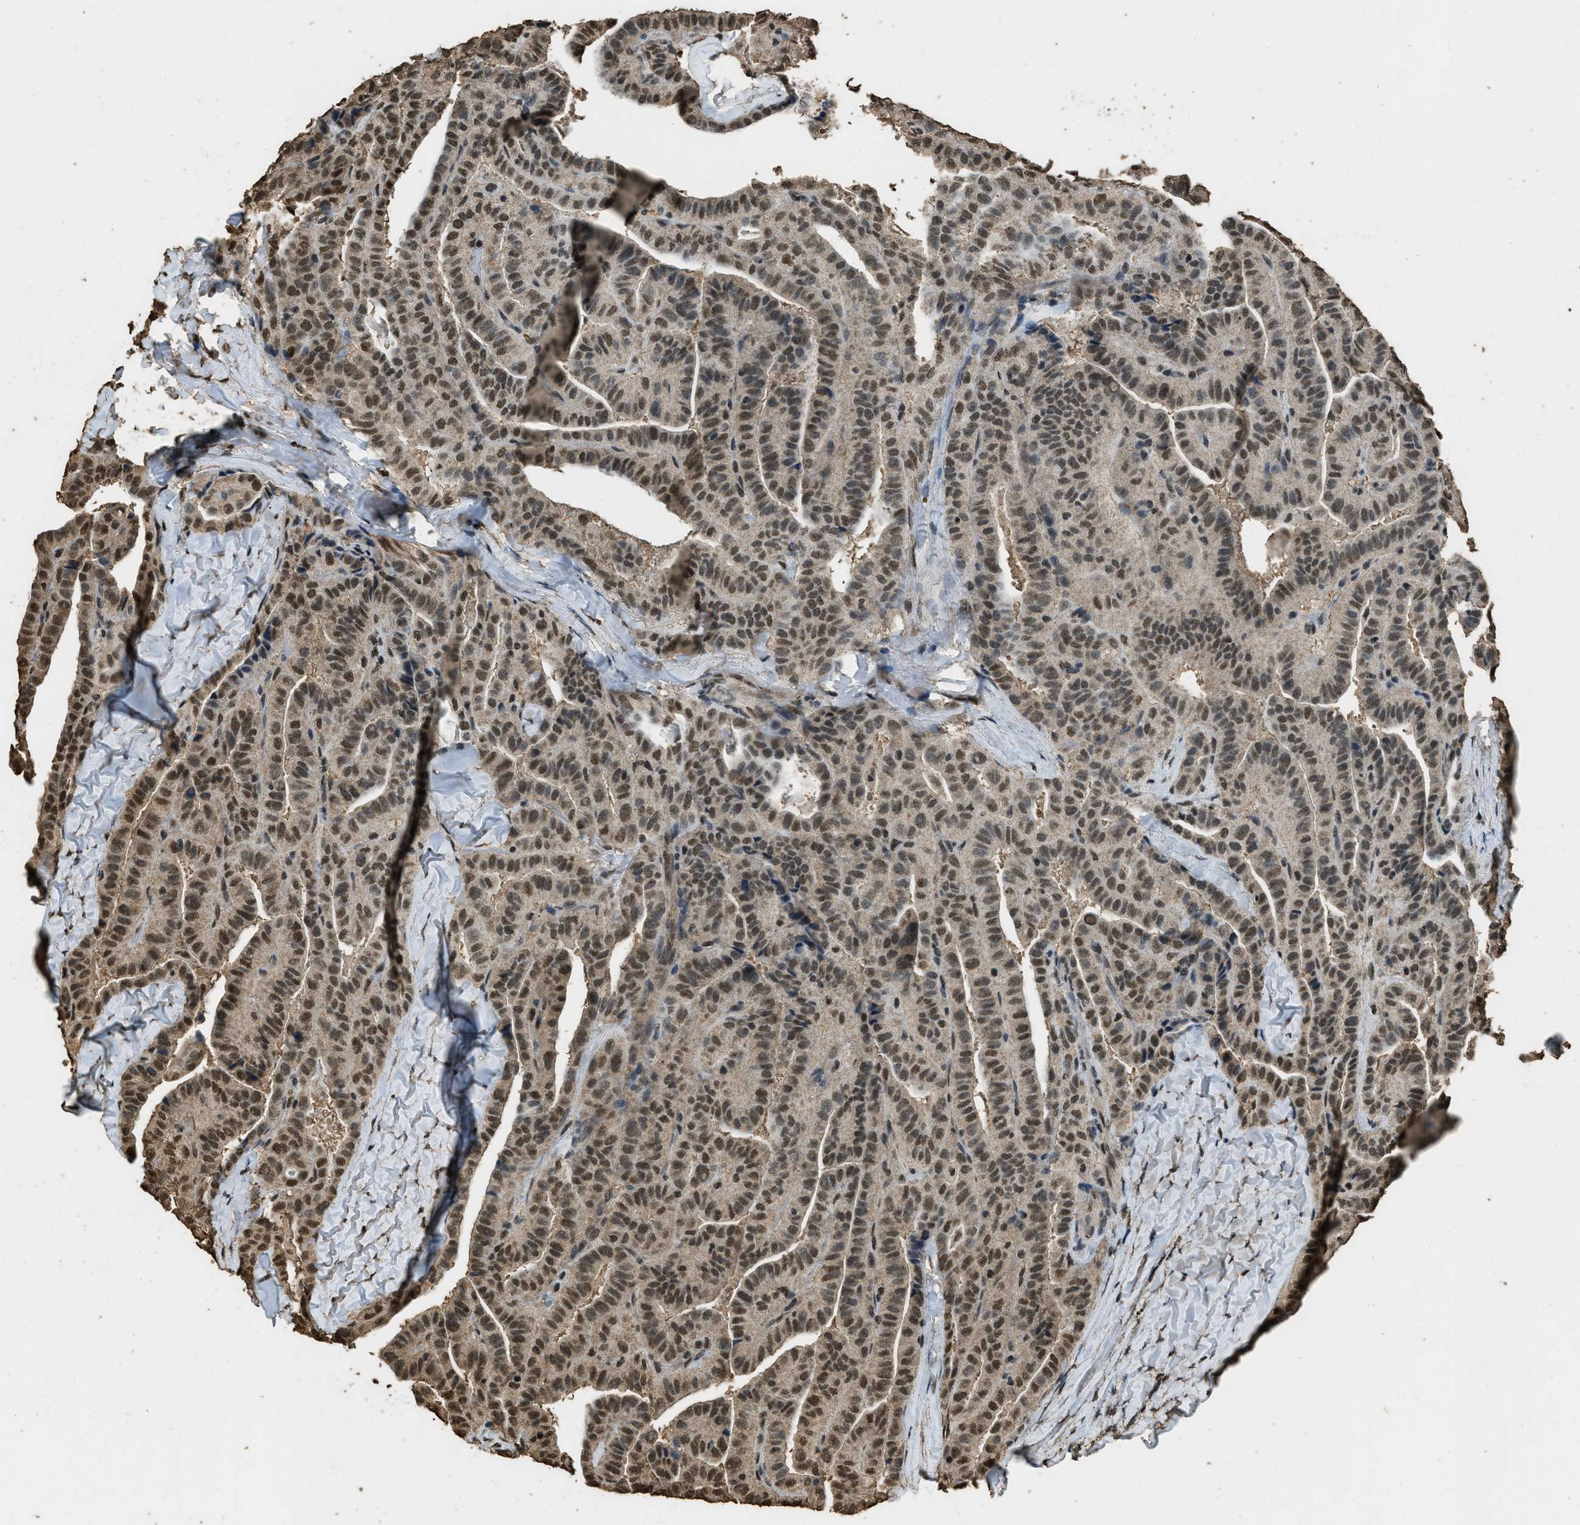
{"staining": {"intensity": "moderate", "quantity": ">75%", "location": "nuclear"}, "tissue": "thyroid cancer", "cell_type": "Tumor cells", "image_type": "cancer", "snomed": [{"axis": "morphology", "description": "Papillary adenocarcinoma, NOS"}, {"axis": "topography", "description": "Thyroid gland"}], "caption": "Protein staining exhibits moderate nuclear positivity in approximately >75% of tumor cells in thyroid papillary adenocarcinoma. The staining was performed using DAB, with brown indicating positive protein expression. Nuclei are stained blue with hematoxylin.", "gene": "MYB", "patient": {"sex": "male", "age": 77}}